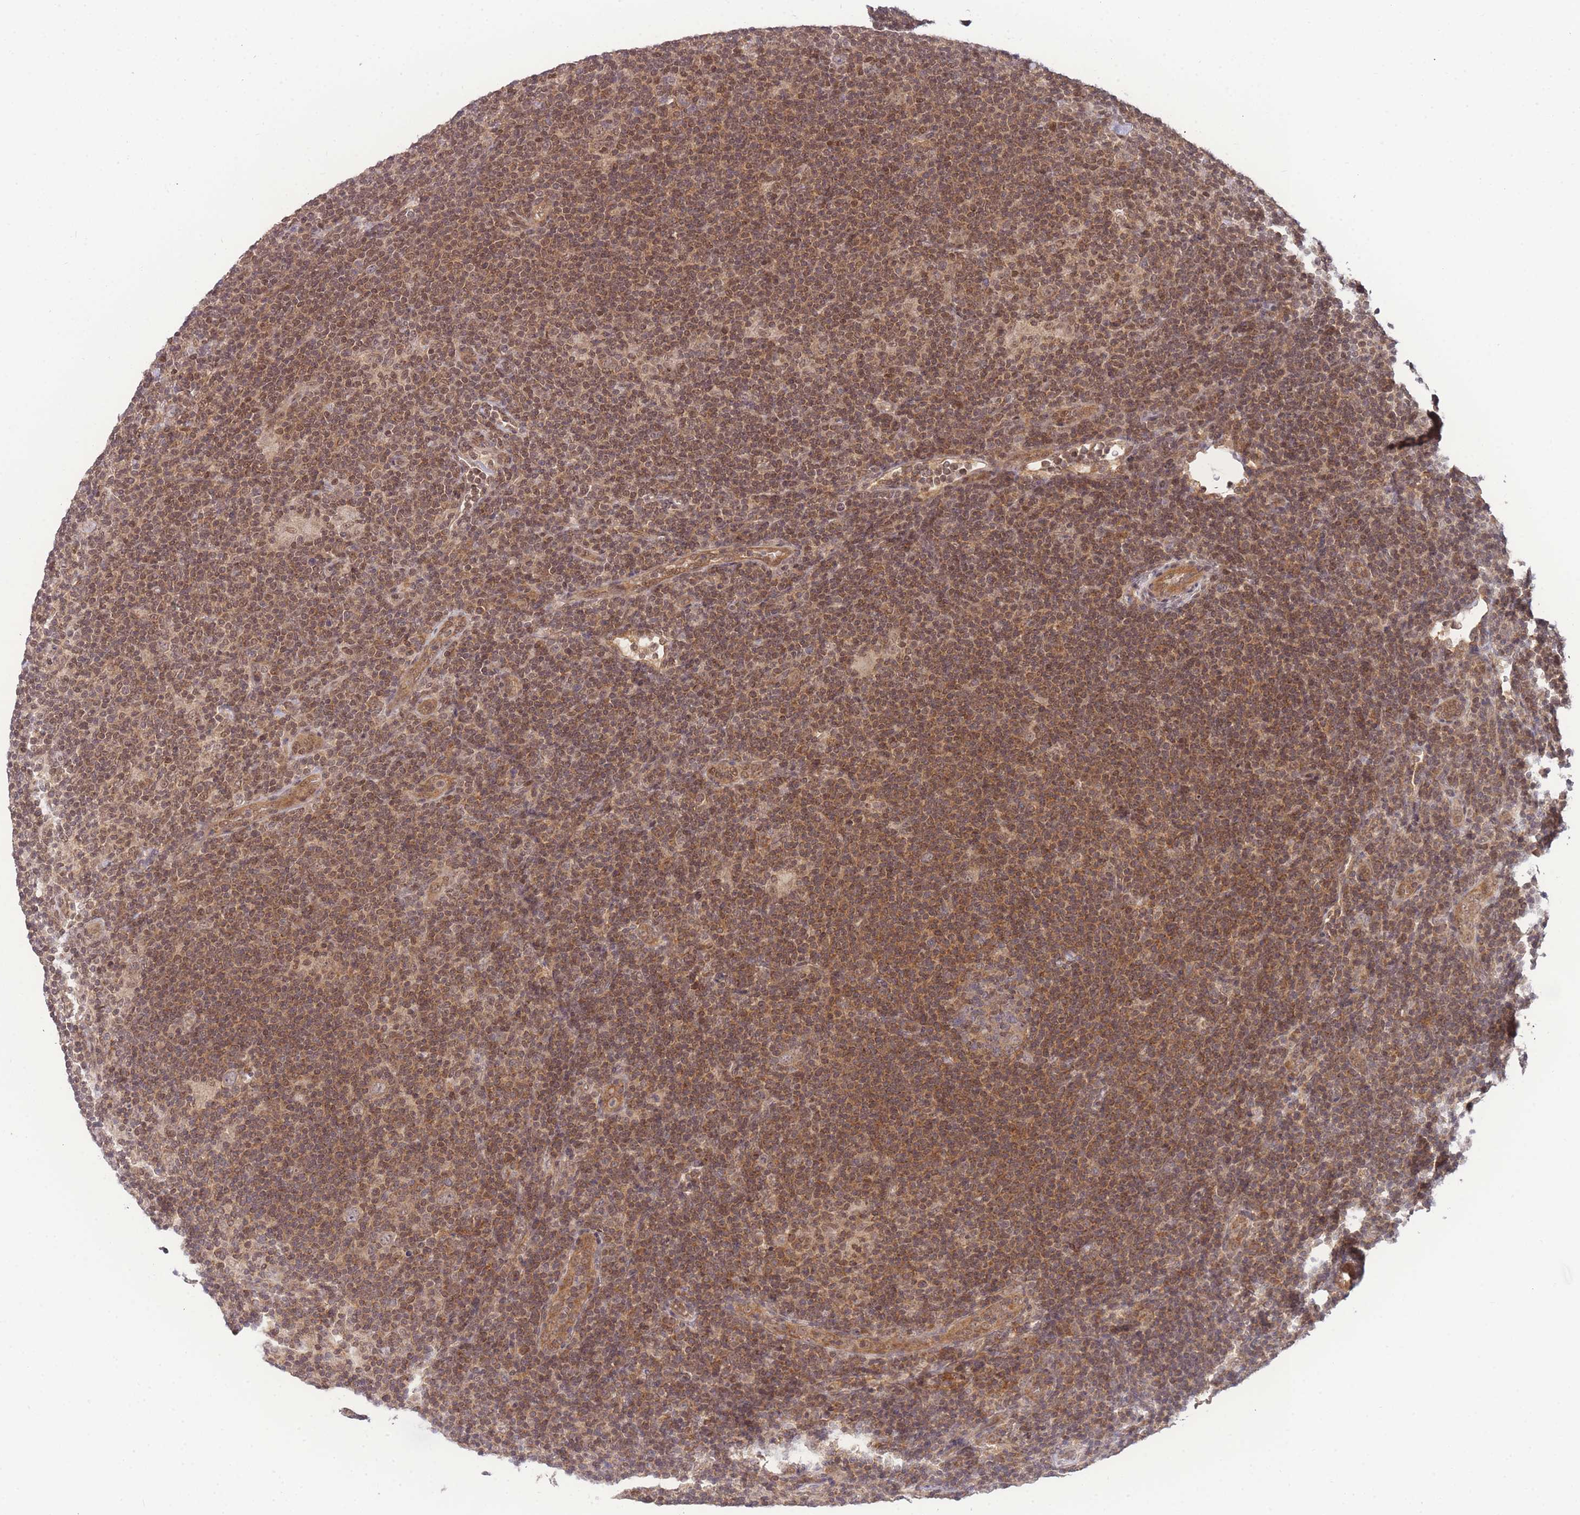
{"staining": {"intensity": "weak", "quantity": "25%-75%", "location": "cytoplasmic/membranous"}, "tissue": "lymphoma", "cell_type": "Tumor cells", "image_type": "cancer", "snomed": [{"axis": "morphology", "description": "Hodgkin's disease, NOS"}, {"axis": "topography", "description": "Lymph node"}], "caption": "A high-resolution histopathology image shows IHC staining of lymphoma, which displays weak cytoplasmic/membranous expression in about 25%-75% of tumor cells.", "gene": "KIAA1191", "patient": {"sex": "female", "age": 57}}